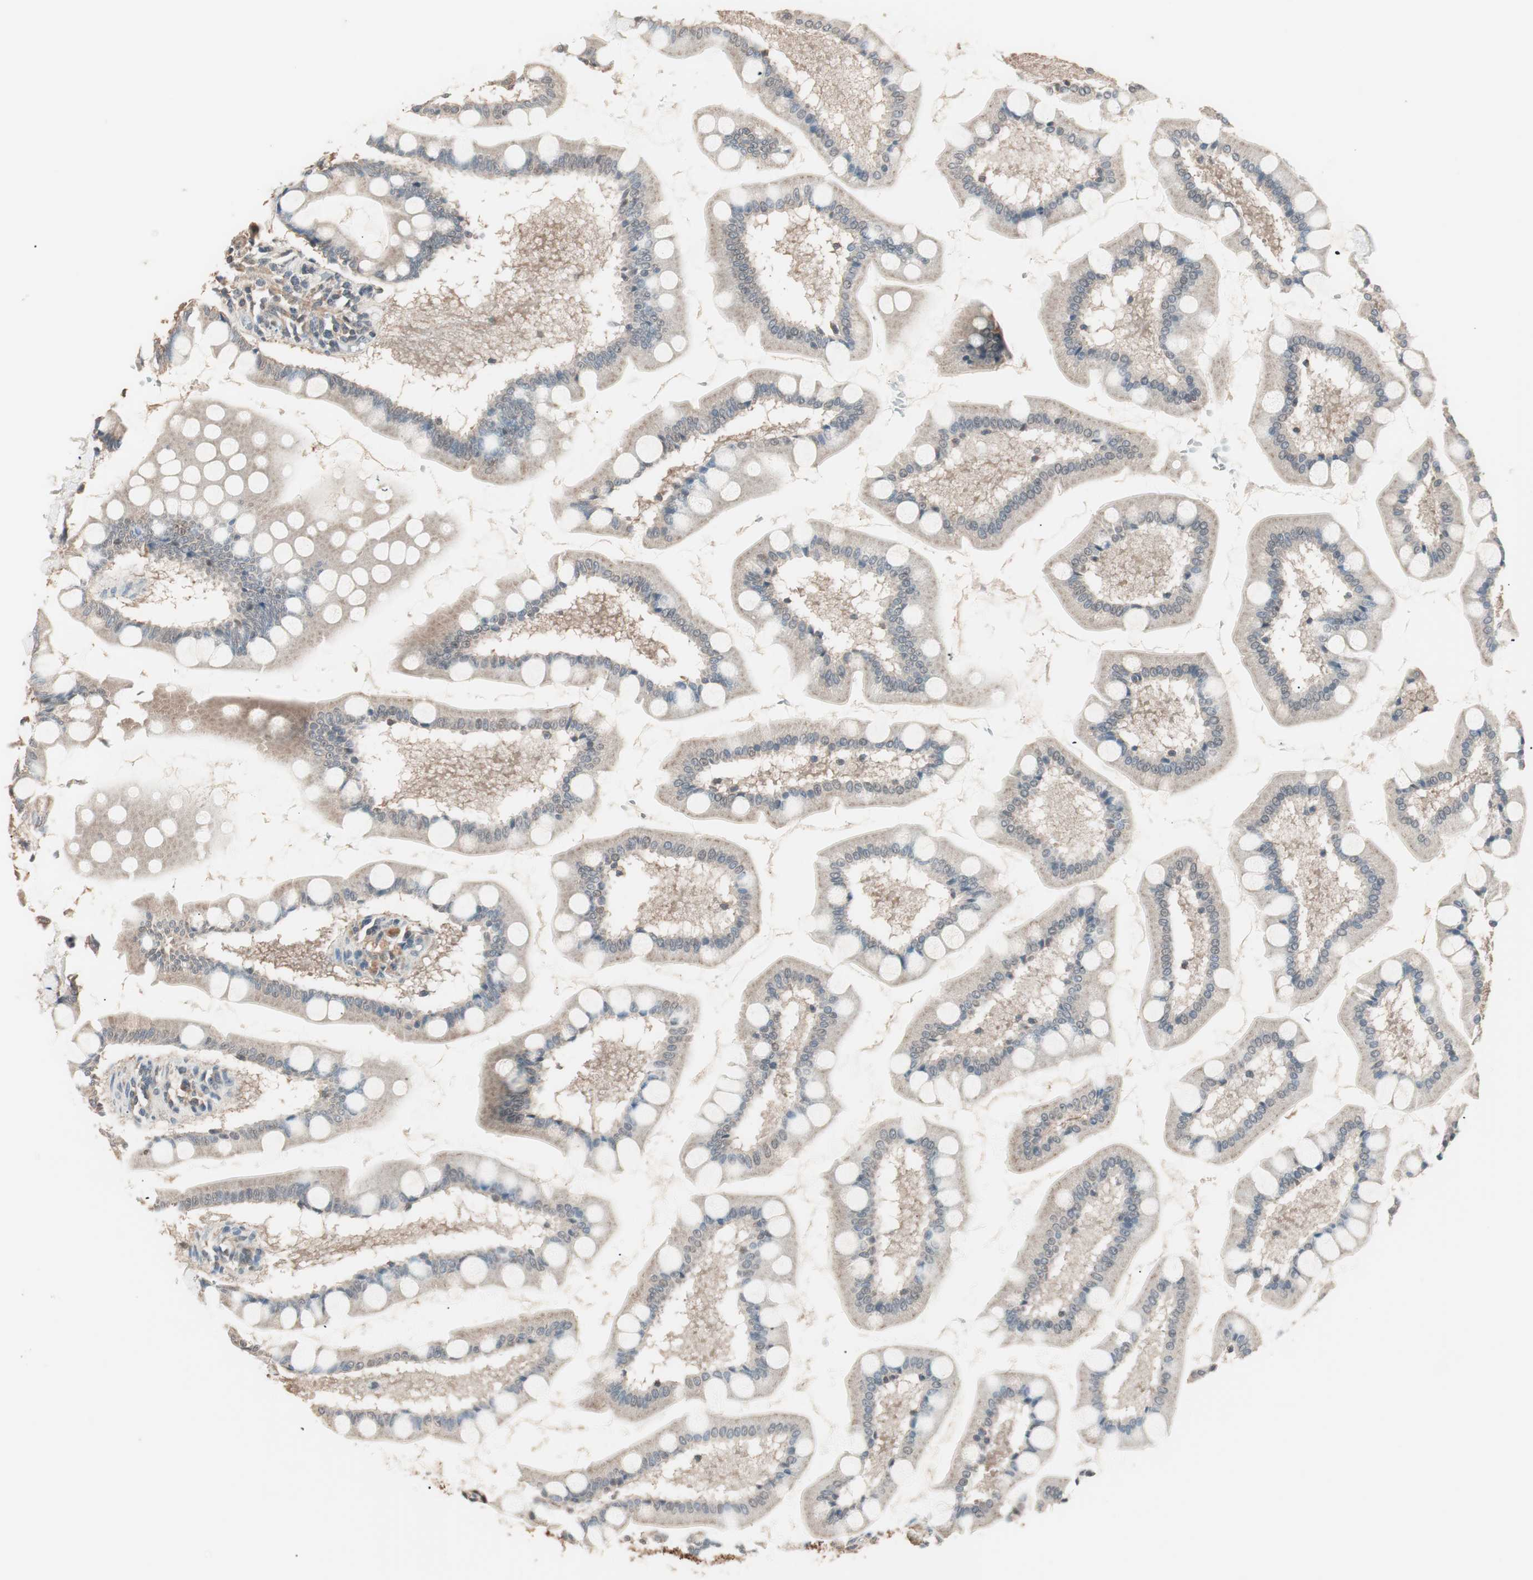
{"staining": {"intensity": "weak", "quantity": ">75%", "location": "cytoplasmic/membranous,nuclear"}, "tissue": "small intestine", "cell_type": "Glandular cells", "image_type": "normal", "snomed": [{"axis": "morphology", "description": "Normal tissue, NOS"}, {"axis": "topography", "description": "Small intestine"}], "caption": "Immunohistochemistry (DAB (3,3'-diaminobenzidine)) staining of benign small intestine reveals weak cytoplasmic/membranous,nuclear protein positivity in approximately >75% of glandular cells. The protein of interest is stained brown, and the nuclei are stained in blue (DAB IHC with brightfield microscopy, high magnification).", "gene": "NFRKB", "patient": {"sex": "male", "age": 41}}